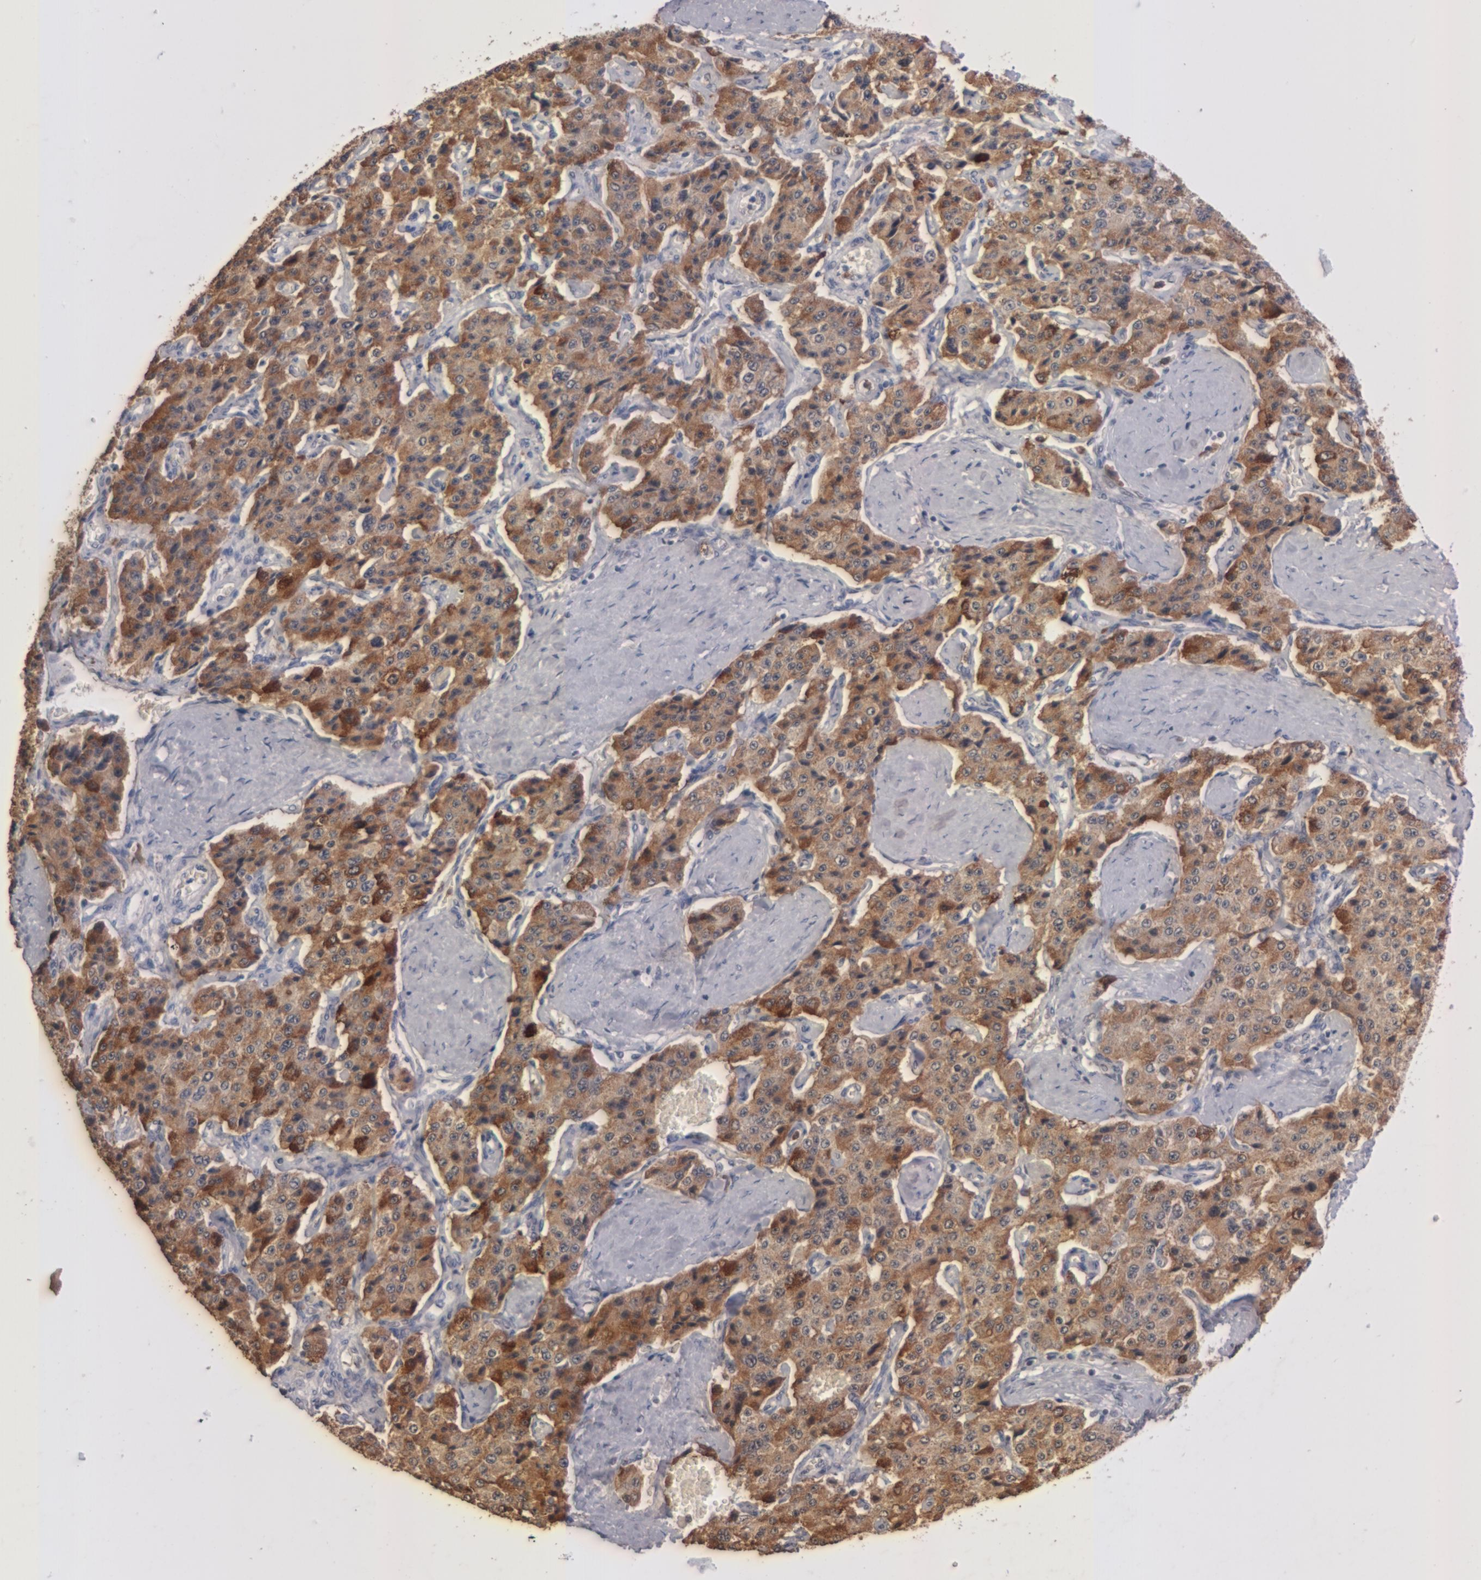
{"staining": {"intensity": "moderate", "quantity": ">75%", "location": "cytoplasmic/membranous"}, "tissue": "carcinoid", "cell_type": "Tumor cells", "image_type": "cancer", "snomed": [{"axis": "morphology", "description": "Carcinoid, malignant, NOS"}, {"axis": "topography", "description": "Small intestine"}], "caption": "About >75% of tumor cells in carcinoid (malignant) exhibit moderate cytoplasmic/membranous protein staining as visualized by brown immunohistochemical staining.", "gene": "MGAM", "patient": {"sex": "male", "age": 52}}